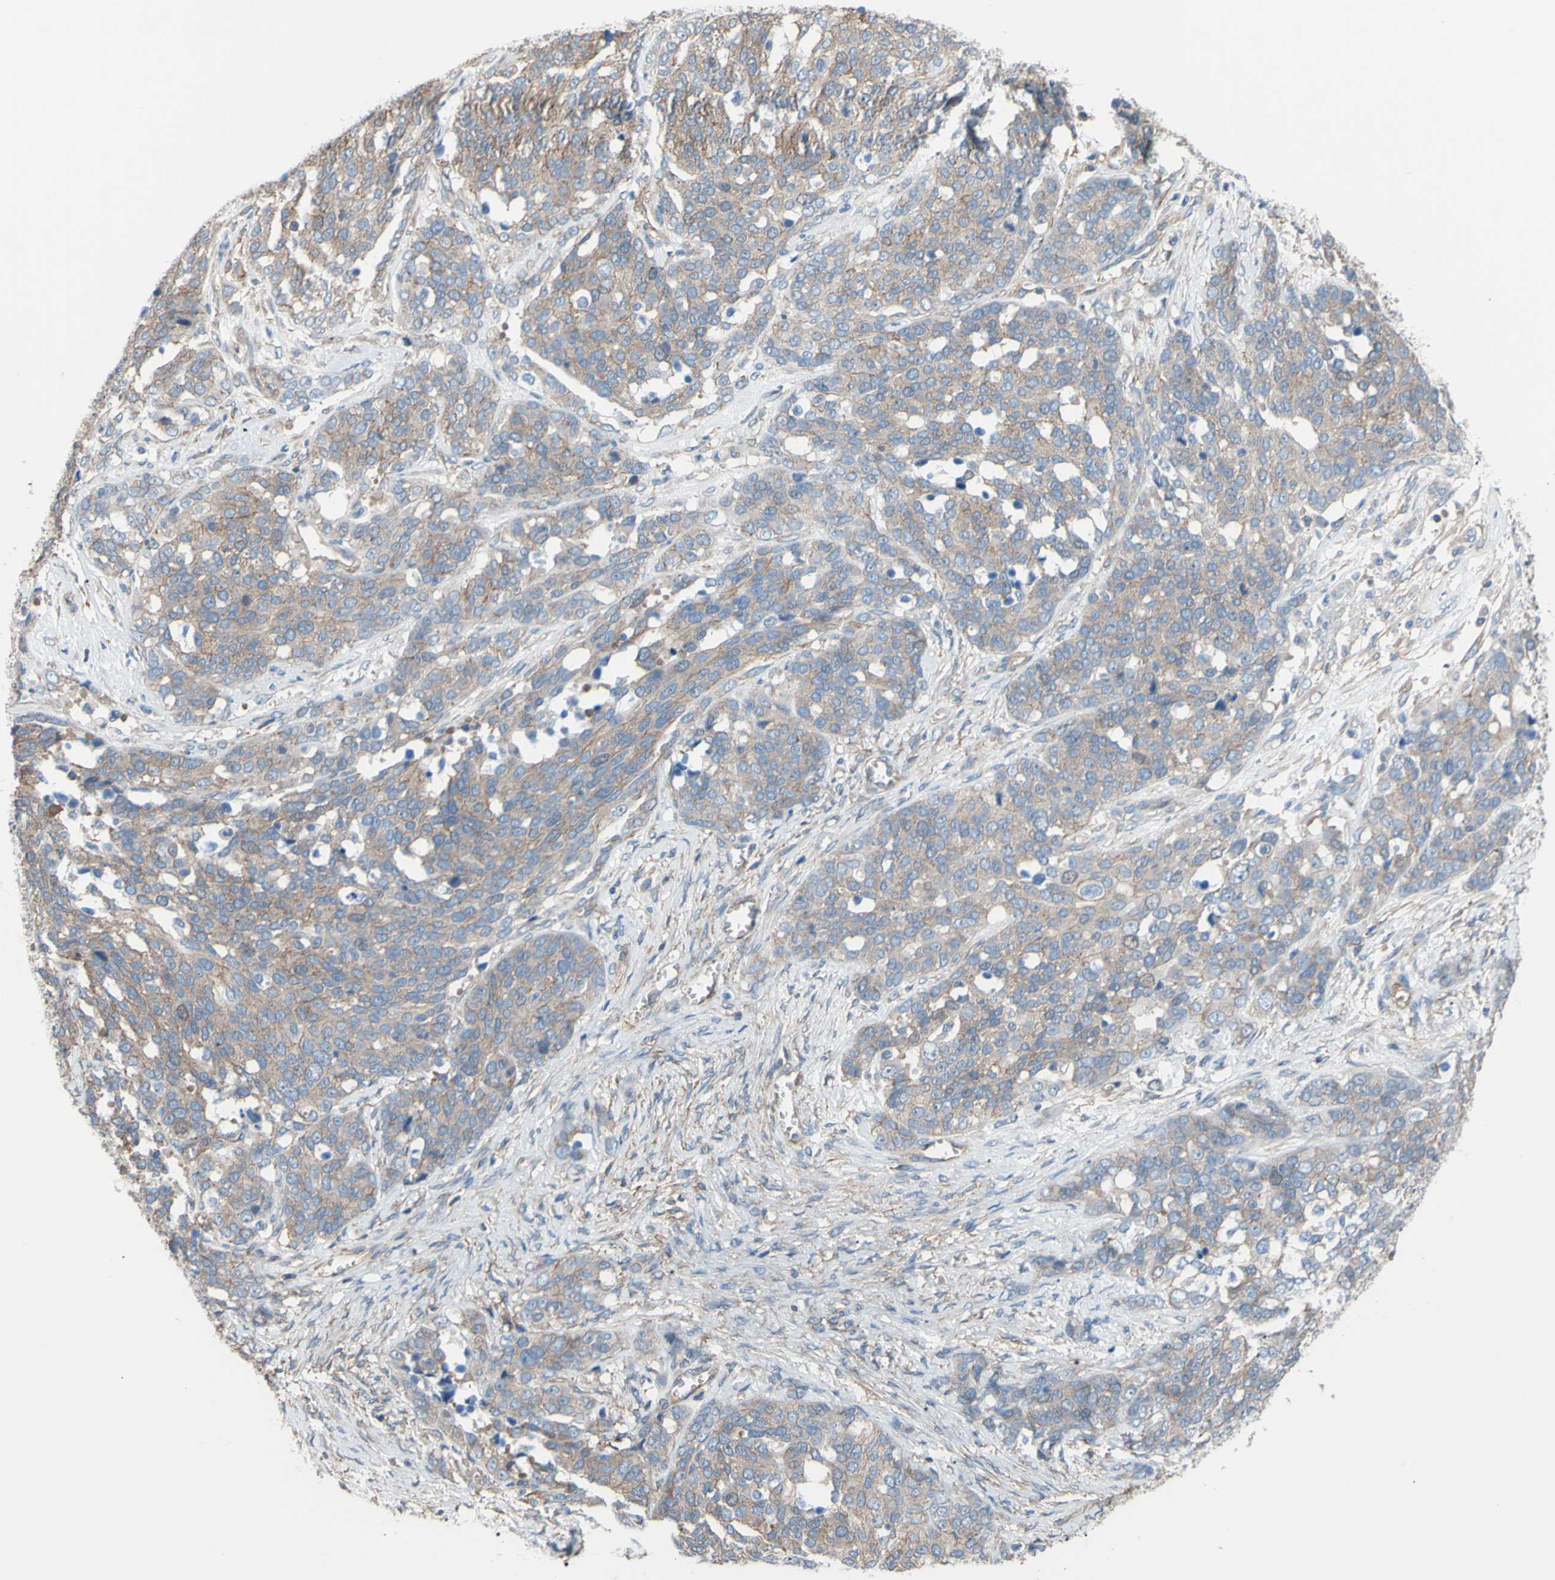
{"staining": {"intensity": "weak", "quantity": ">75%", "location": "cytoplasmic/membranous"}, "tissue": "ovarian cancer", "cell_type": "Tumor cells", "image_type": "cancer", "snomed": [{"axis": "morphology", "description": "Cystadenocarcinoma, serous, NOS"}, {"axis": "topography", "description": "Ovary"}], "caption": "Ovarian serous cystadenocarcinoma was stained to show a protein in brown. There is low levels of weak cytoplasmic/membranous positivity in about >75% of tumor cells.", "gene": "ADD1", "patient": {"sex": "female", "age": 44}}